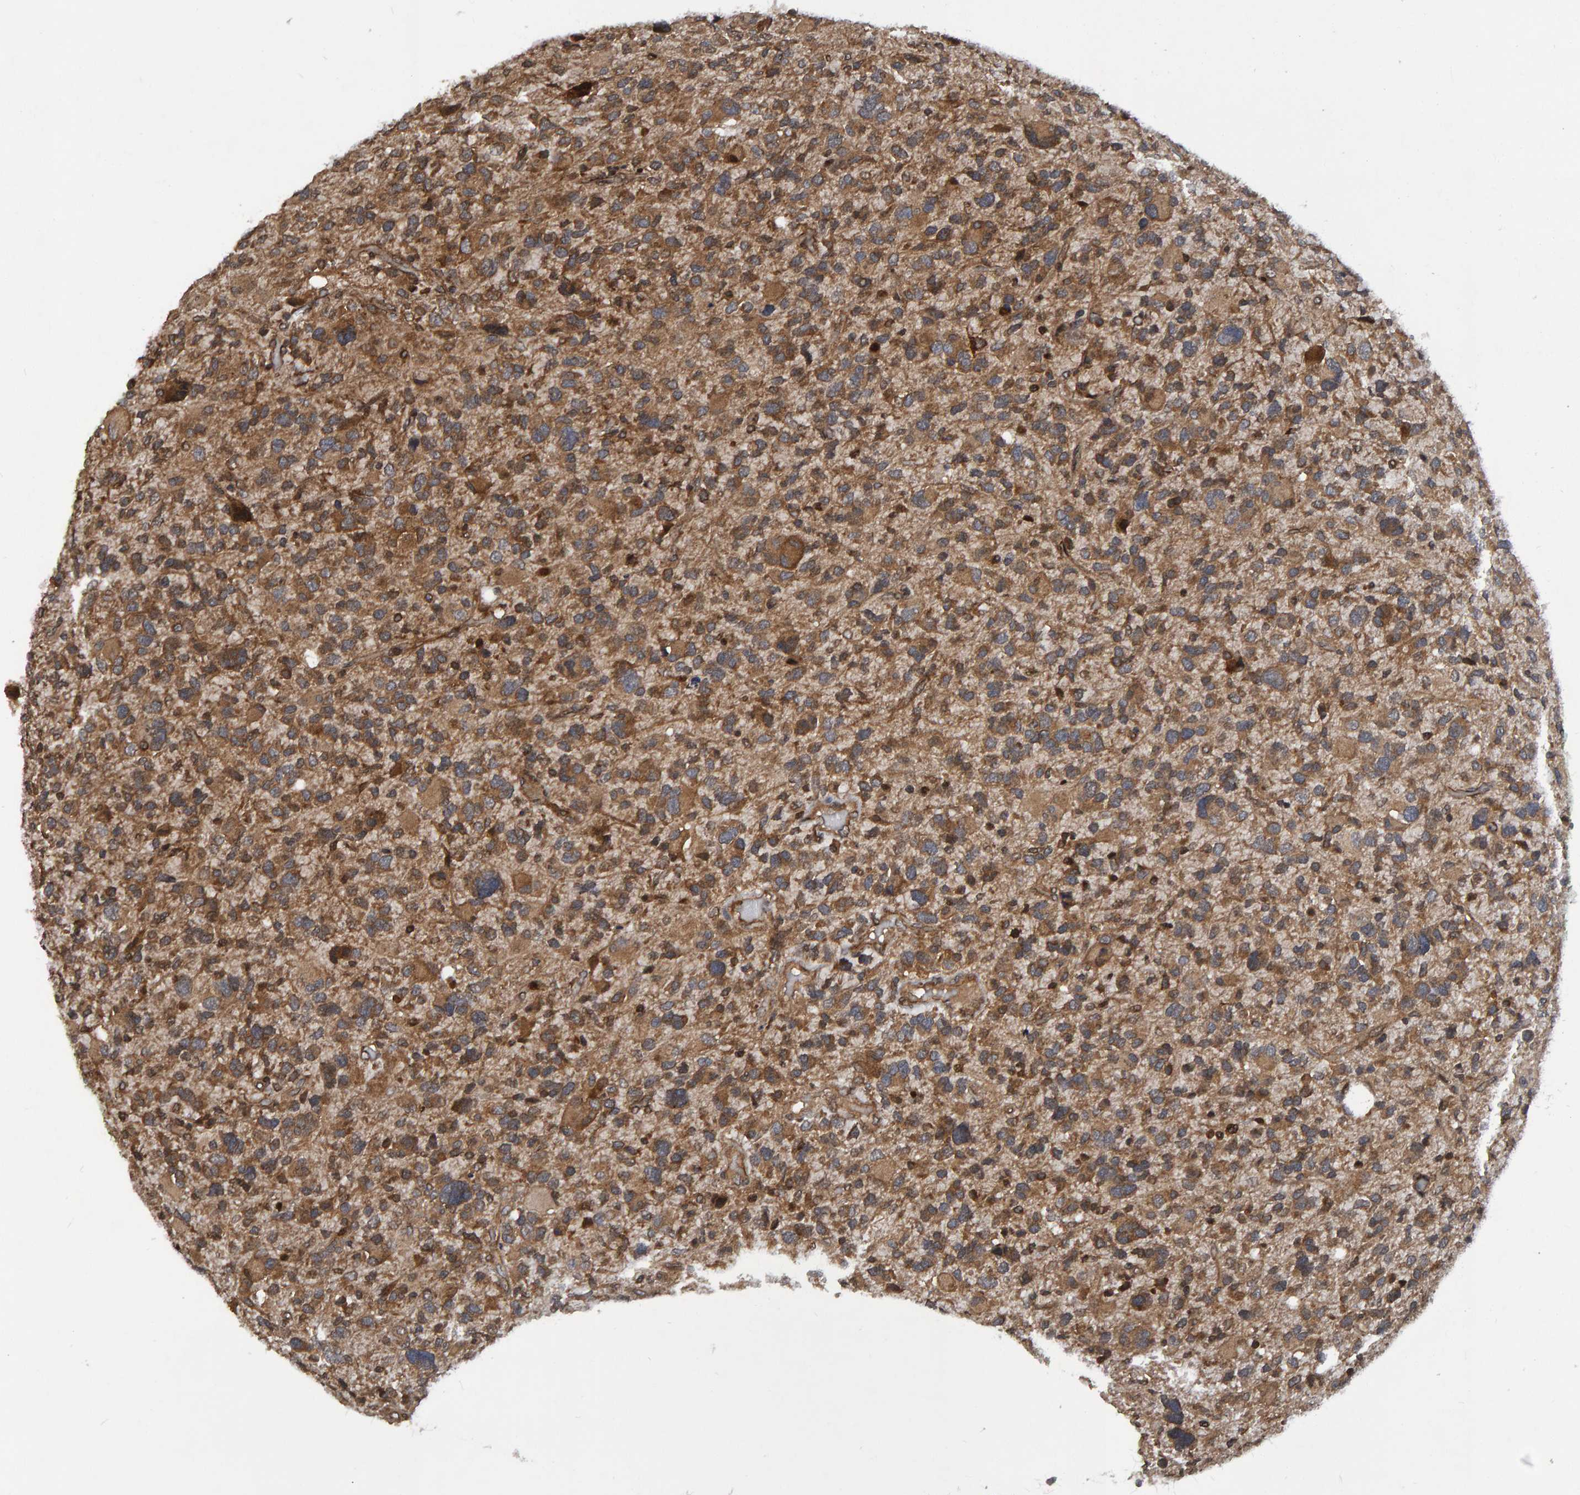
{"staining": {"intensity": "moderate", "quantity": ">75%", "location": "cytoplasmic/membranous"}, "tissue": "glioma", "cell_type": "Tumor cells", "image_type": "cancer", "snomed": [{"axis": "morphology", "description": "Glioma, malignant, High grade"}, {"axis": "topography", "description": "Brain"}], "caption": "Human glioma stained for a protein (brown) exhibits moderate cytoplasmic/membranous positive positivity in about >75% of tumor cells.", "gene": "GAB2", "patient": {"sex": "male", "age": 48}}